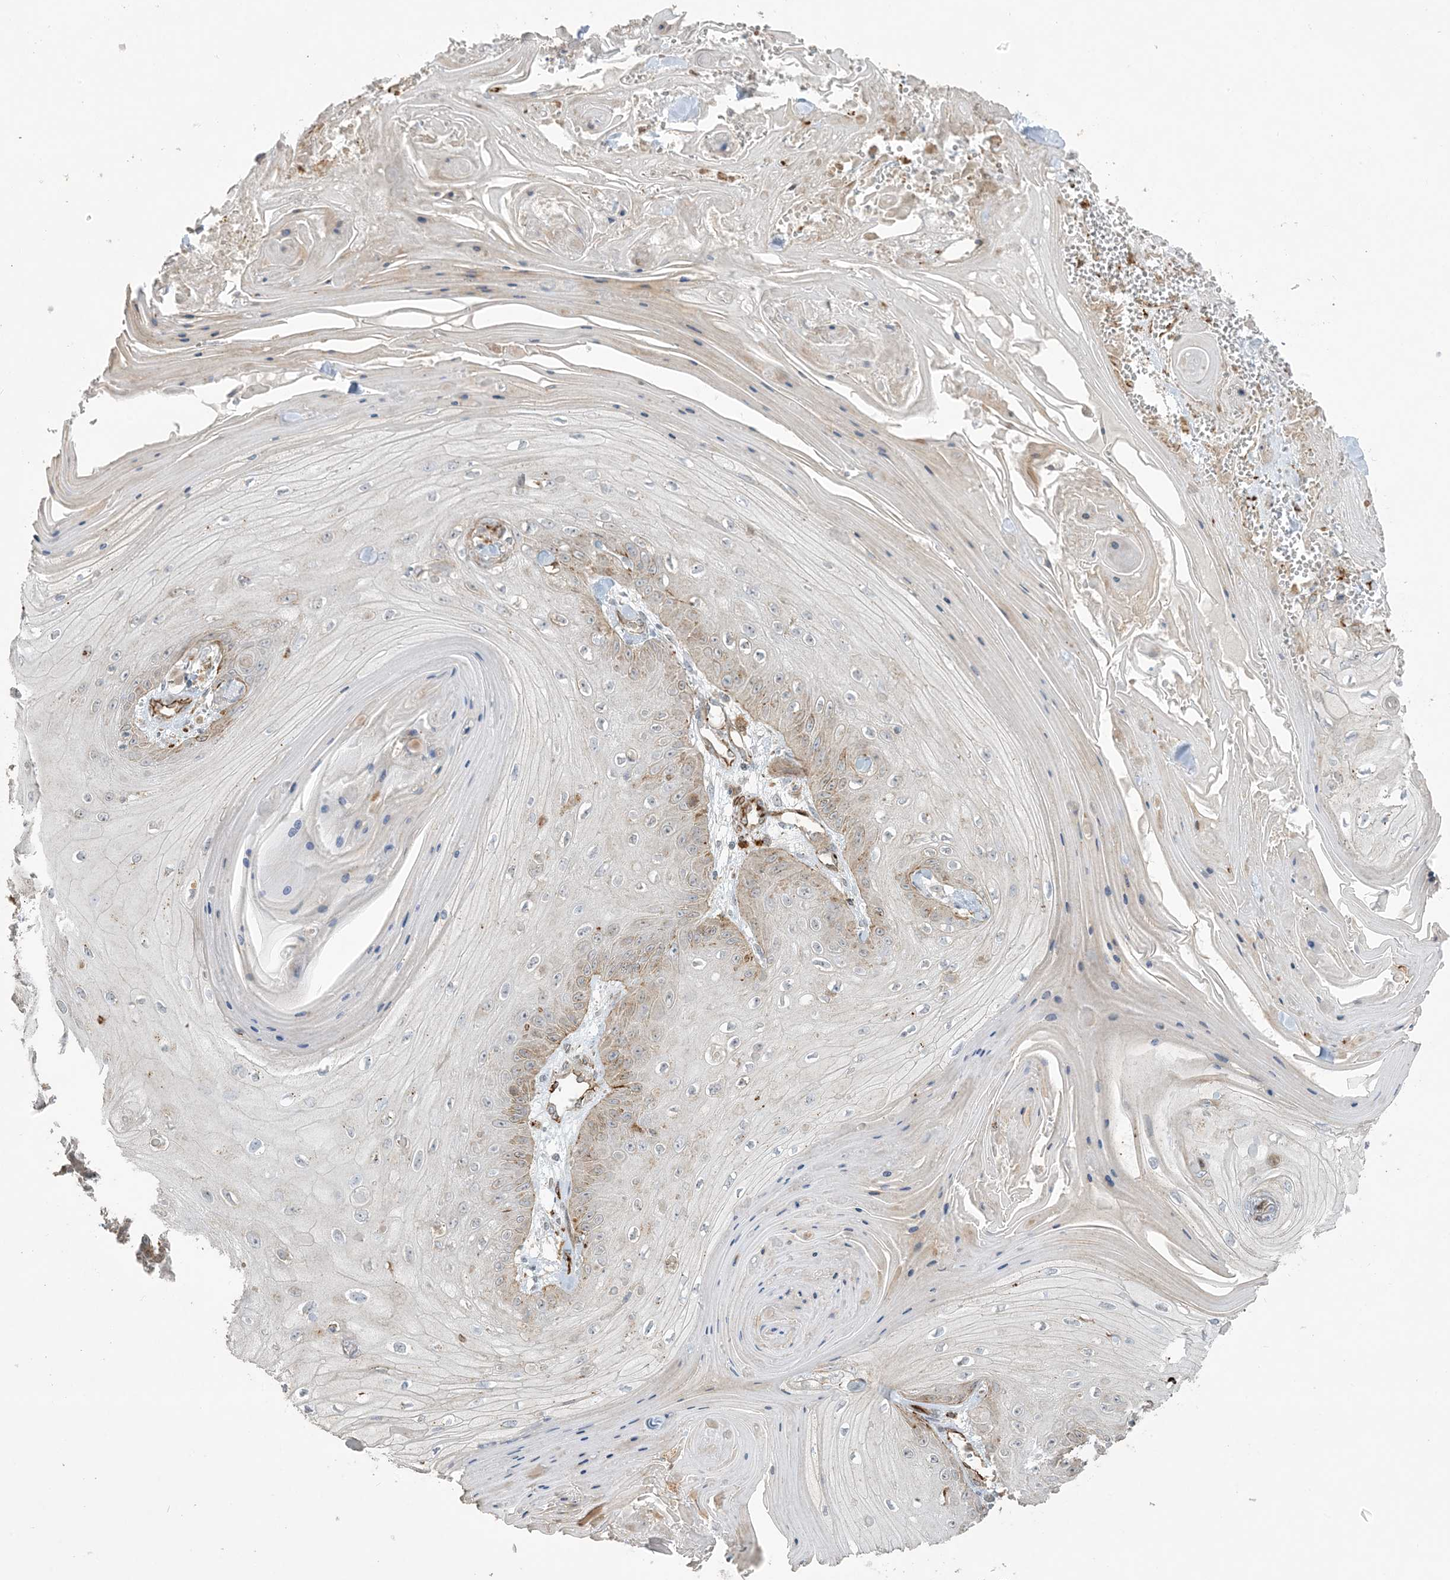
{"staining": {"intensity": "weak", "quantity": "<25%", "location": "cytoplasmic/membranous"}, "tissue": "skin cancer", "cell_type": "Tumor cells", "image_type": "cancer", "snomed": [{"axis": "morphology", "description": "Squamous cell carcinoma, NOS"}, {"axis": "topography", "description": "Skin"}], "caption": "Histopathology image shows no significant protein expression in tumor cells of squamous cell carcinoma (skin).", "gene": "AGA", "patient": {"sex": "male", "age": 74}}